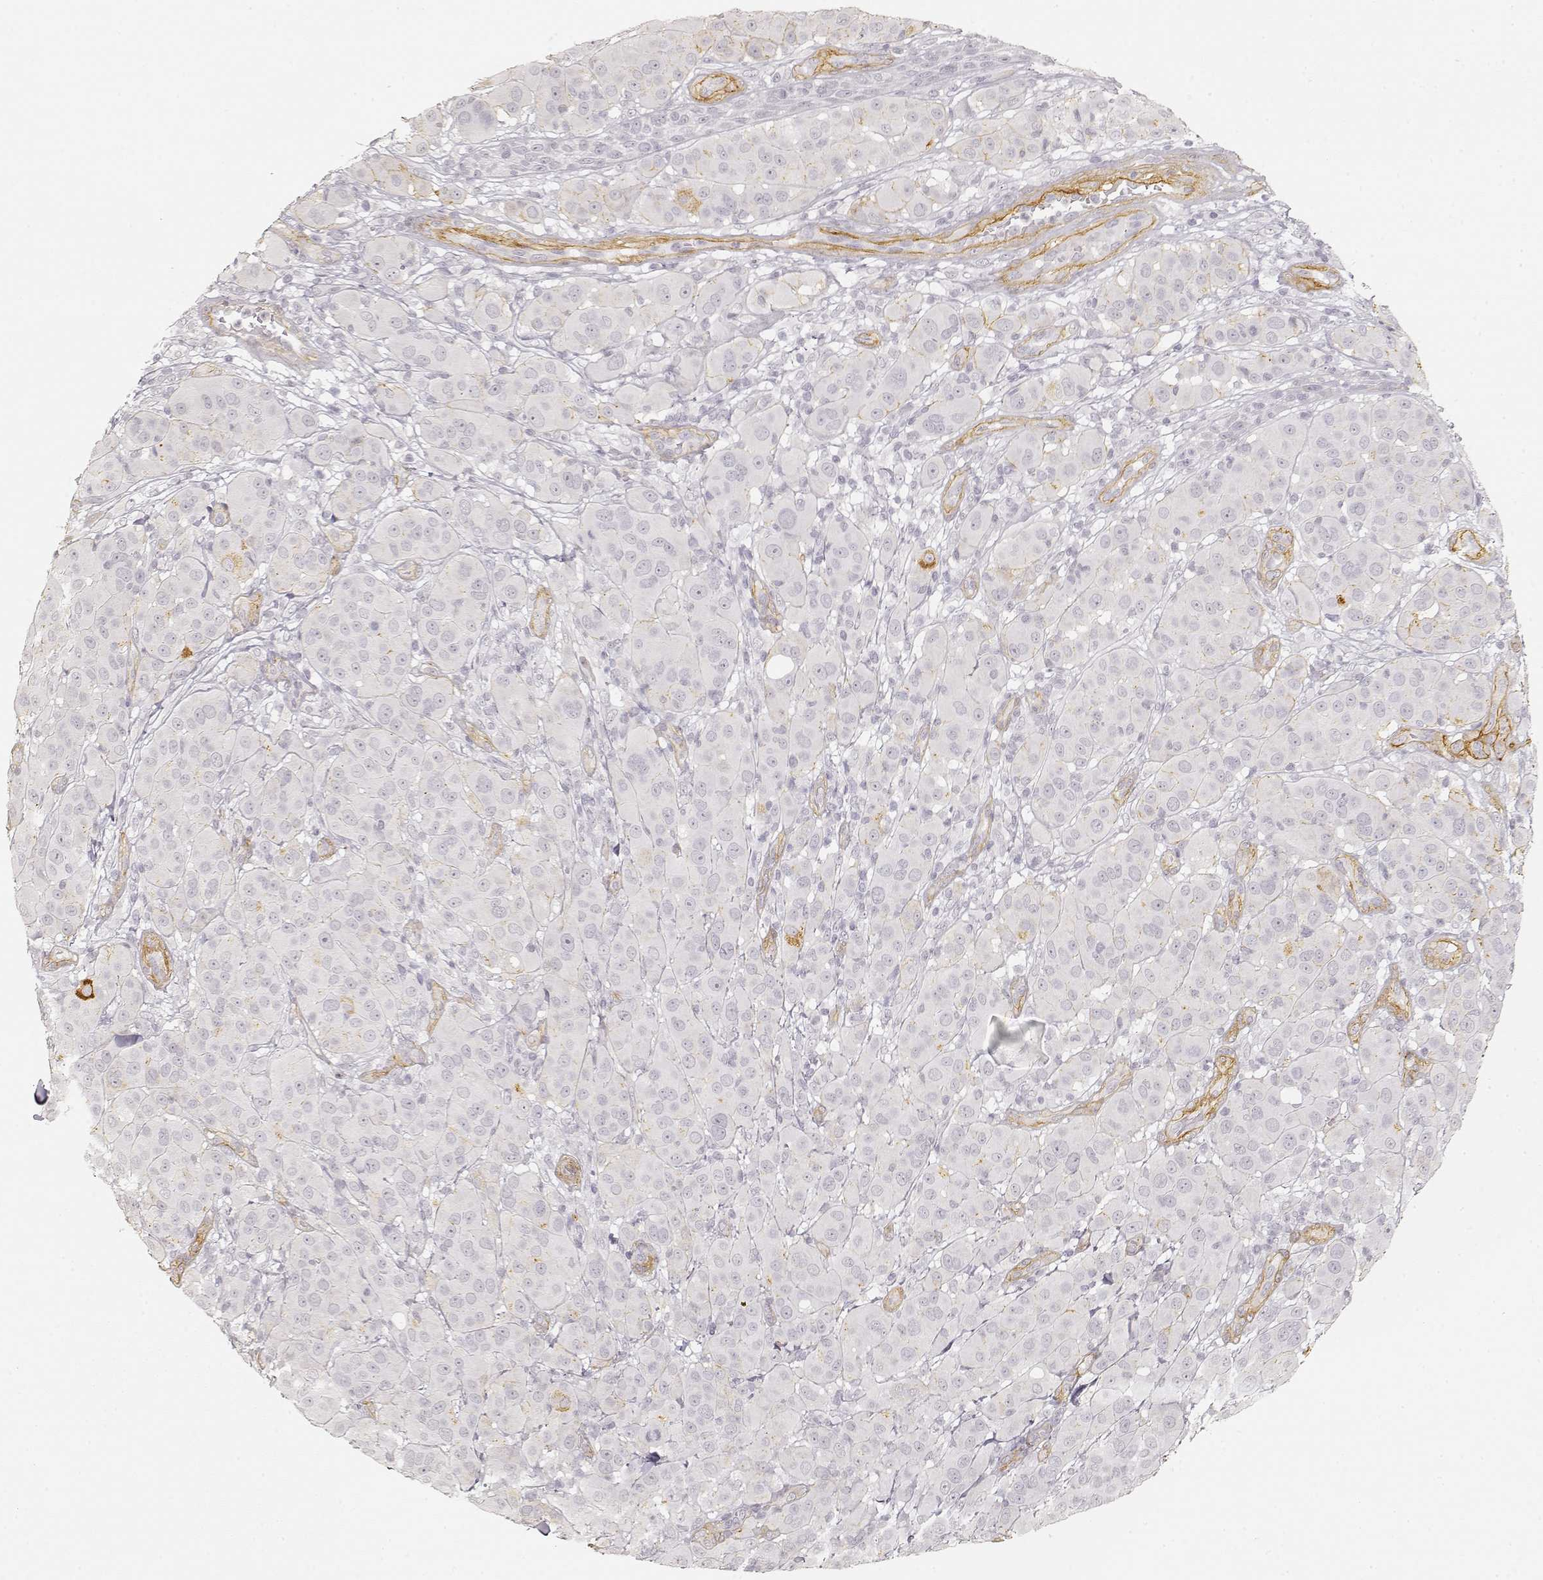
{"staining": {"intensity": "negative", "quantity": "none", "location": "none"}, "tissue": "melanoma", "cell_type": "Tumor cells", "image_type": "cancer", "snomed": [{"axis": "morphology", "description": "Malignant melanoma, NOS"}, {"axis": "topography", "description": "Skin"}], "caption": "Immunohistochemical staining of human melanoma exhibits no significant staining in tumor cells.", "gene": "LAMA4", "patient": {"sex": "female", "age": 87}}